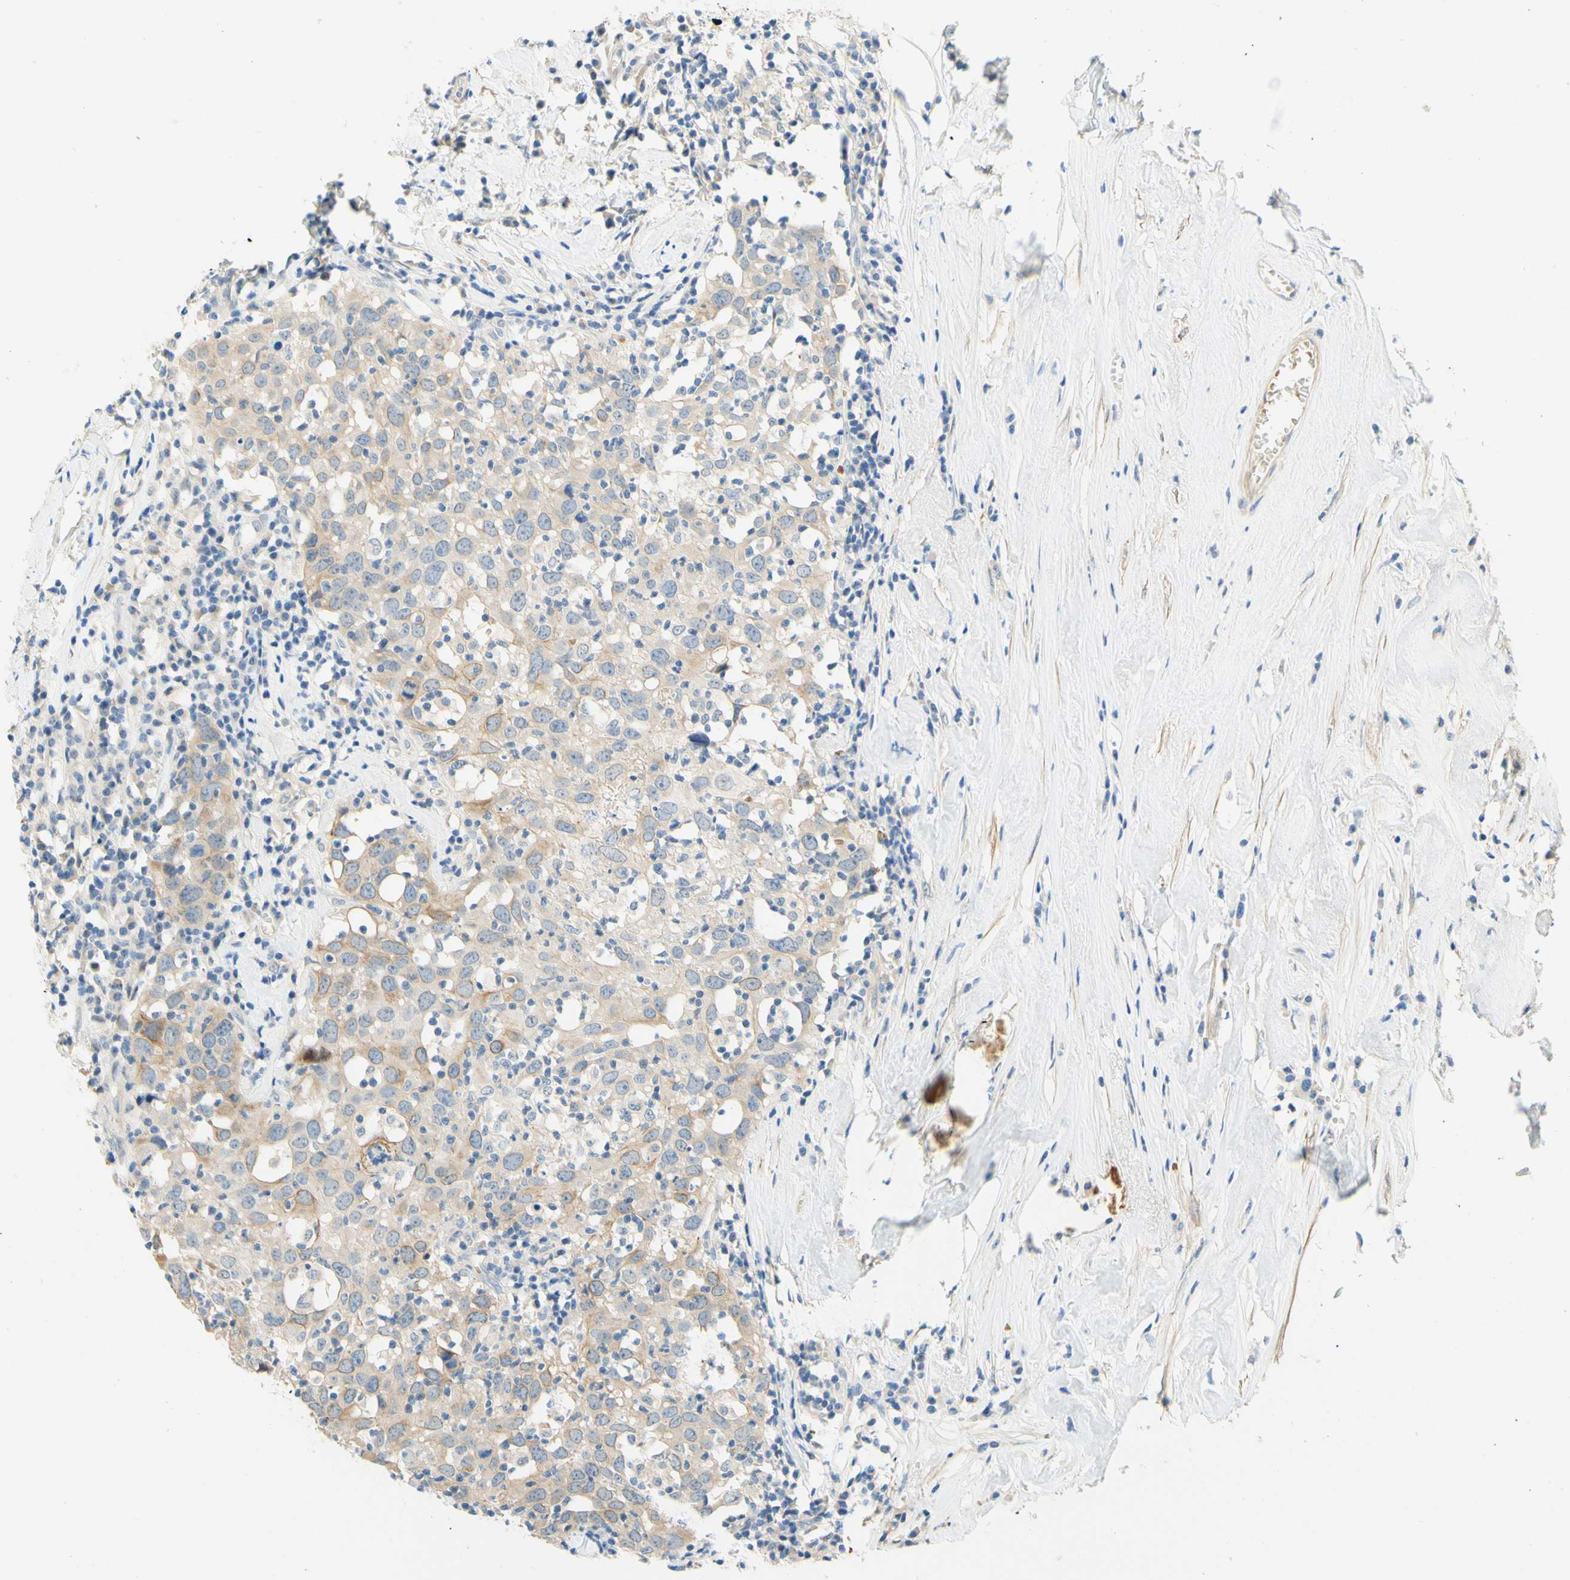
{"staining": {"intensity": "weak", "quantity": ">75%", "location": "cytoplasmic/membranous"}, "tissue": "head and neck cancer", "cell_type": "Tumor cells", "image_type": "cancer", "snomed": [{"axis": "morphology", "description": "Adenocarcinoma, NOS"}, {"axis": "topography", "description": "Salivary gland"}, {"axis": "topography", "description": "Head-Neck"}], "caption": "Immunohistochemistry of human head and neck cancer displays low levels of weak cytoplasmic/membranous positivity in about >75% of tumor cells. (Brightfield microscopy of DAB IHC at high magnification).", "gene": "ENTREP2", "patient": {"sex": "female", "age": 65}}